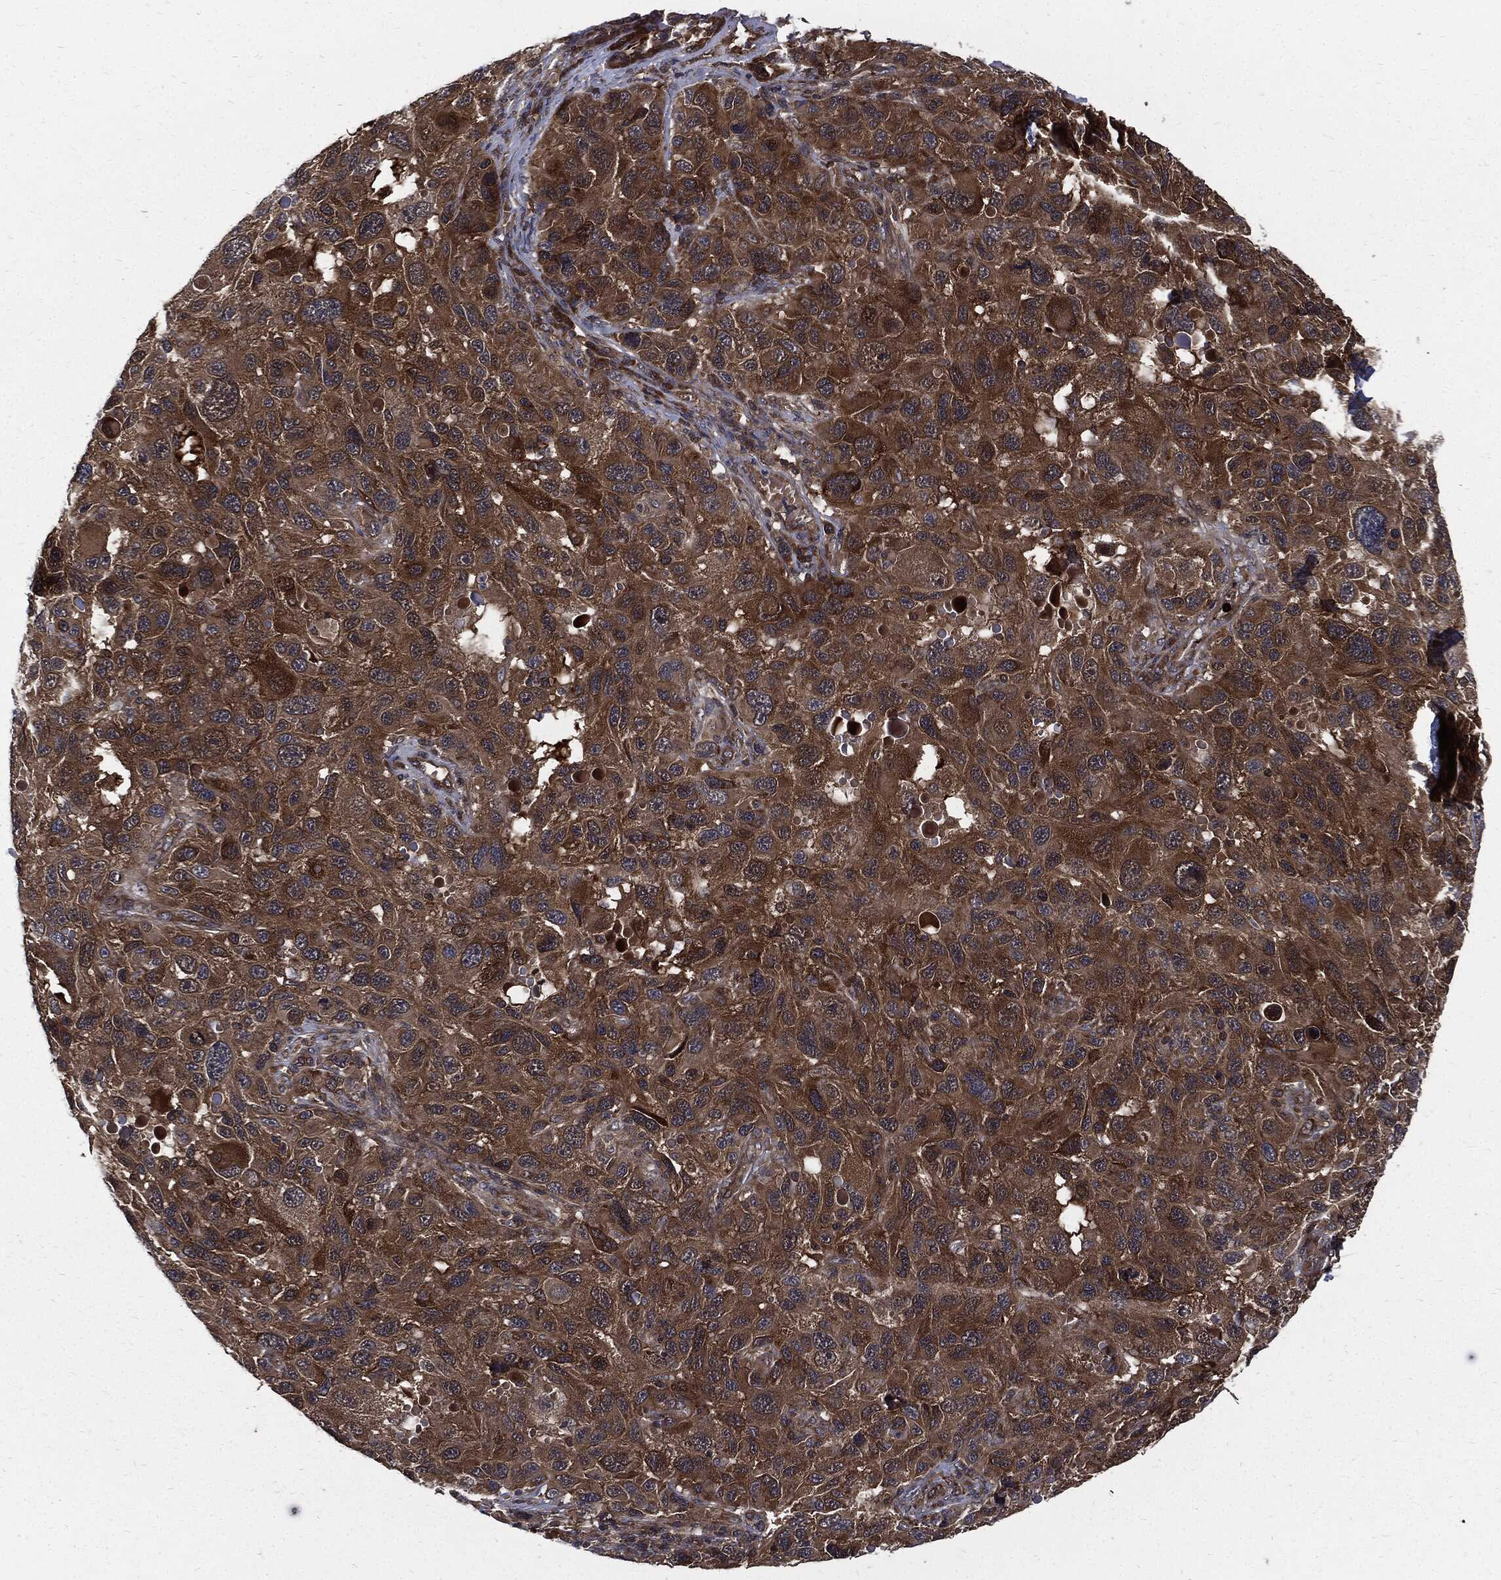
{"staining": {"intensity": "strong", "quantity": "25%-75%", "location": "cytoplasmic/membranous"}, "tissue": "melanoma", "cell_type": "Tumor cells", "image_type": "cancer", "snomed": [{"axis": "morphology", "description": "Malignant melanoma, NOS"}, {"axis": "topography", "description": "Skin"}], "caption": "Immunohistochemistry of malignant melanoma demonstrates high levels of strong cytoplasmic/membranous expression in about 25%-75% of tumor cells. (DAB (3,3'-diaminobenzidine) IHC, brown staining for protein, blue staining for nuclei).", "gene": "CLU", "patient": {"sex": "male", "age": 53}}